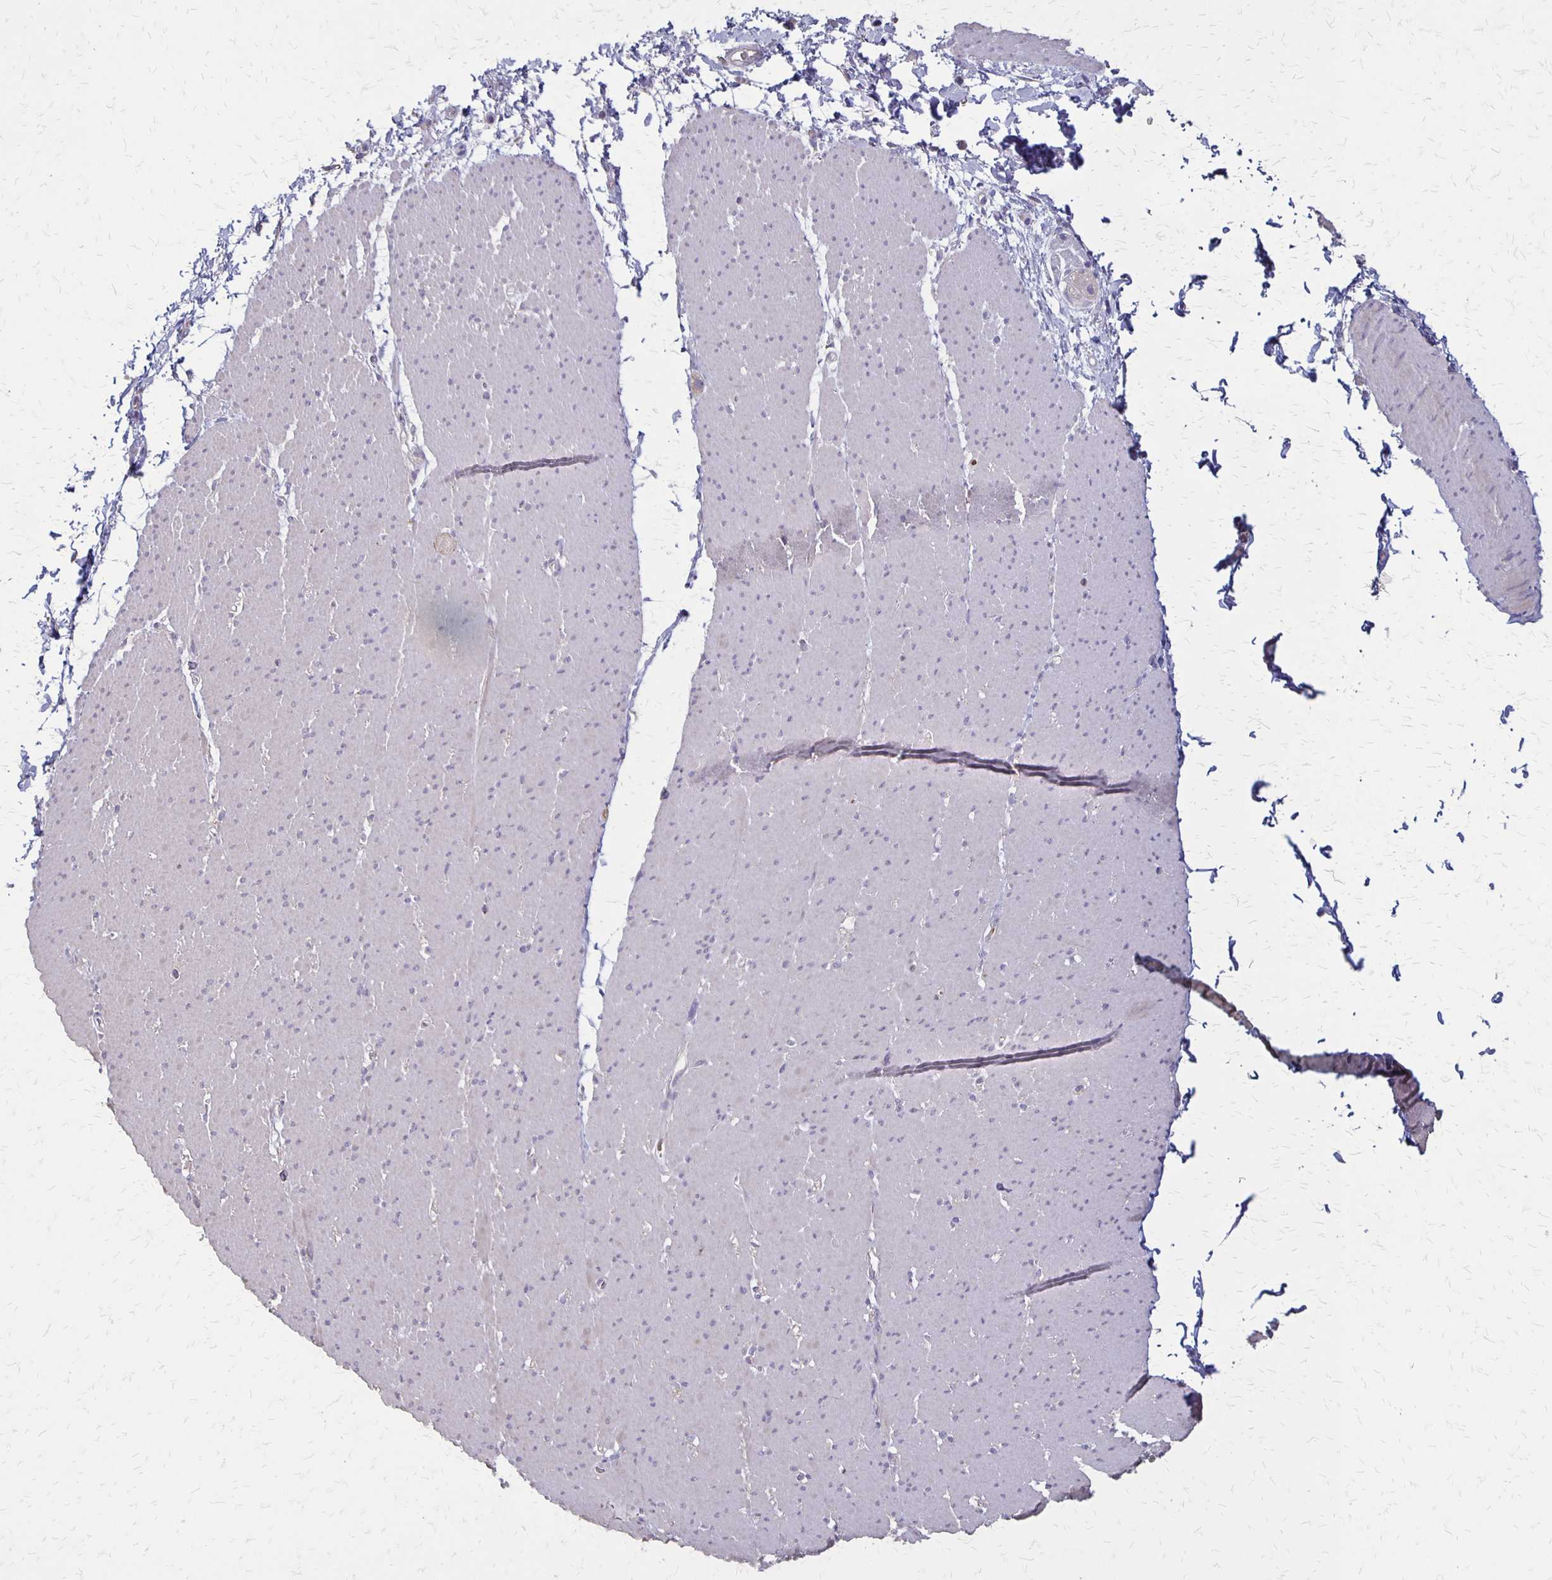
{"staining": {"intensity": "weak", "quantity": "<25%", "location": "cytoplasmic/membranous"}, "tissue": "smooth muscle", "cell_type": "Smooth muscle cells", "image_type": "normal", "snomed": [{"axis": "morphology", "description": "Normal tissue, NOS"}, {"axis": "topography", "description": "Smooth muscle"}, {"axis": "topography", "description": "Rectum"}], "caption": "Smooth muscle cells are negative for brown protein staining in normal smooth muscle. (DAB (3,3'-diaminobenzidine) immunohistochemistry visualized using brightfield microscopy, high magnification).", "gene": "SEPTIN5", "patient": {"sex": "male", "age": 53}}